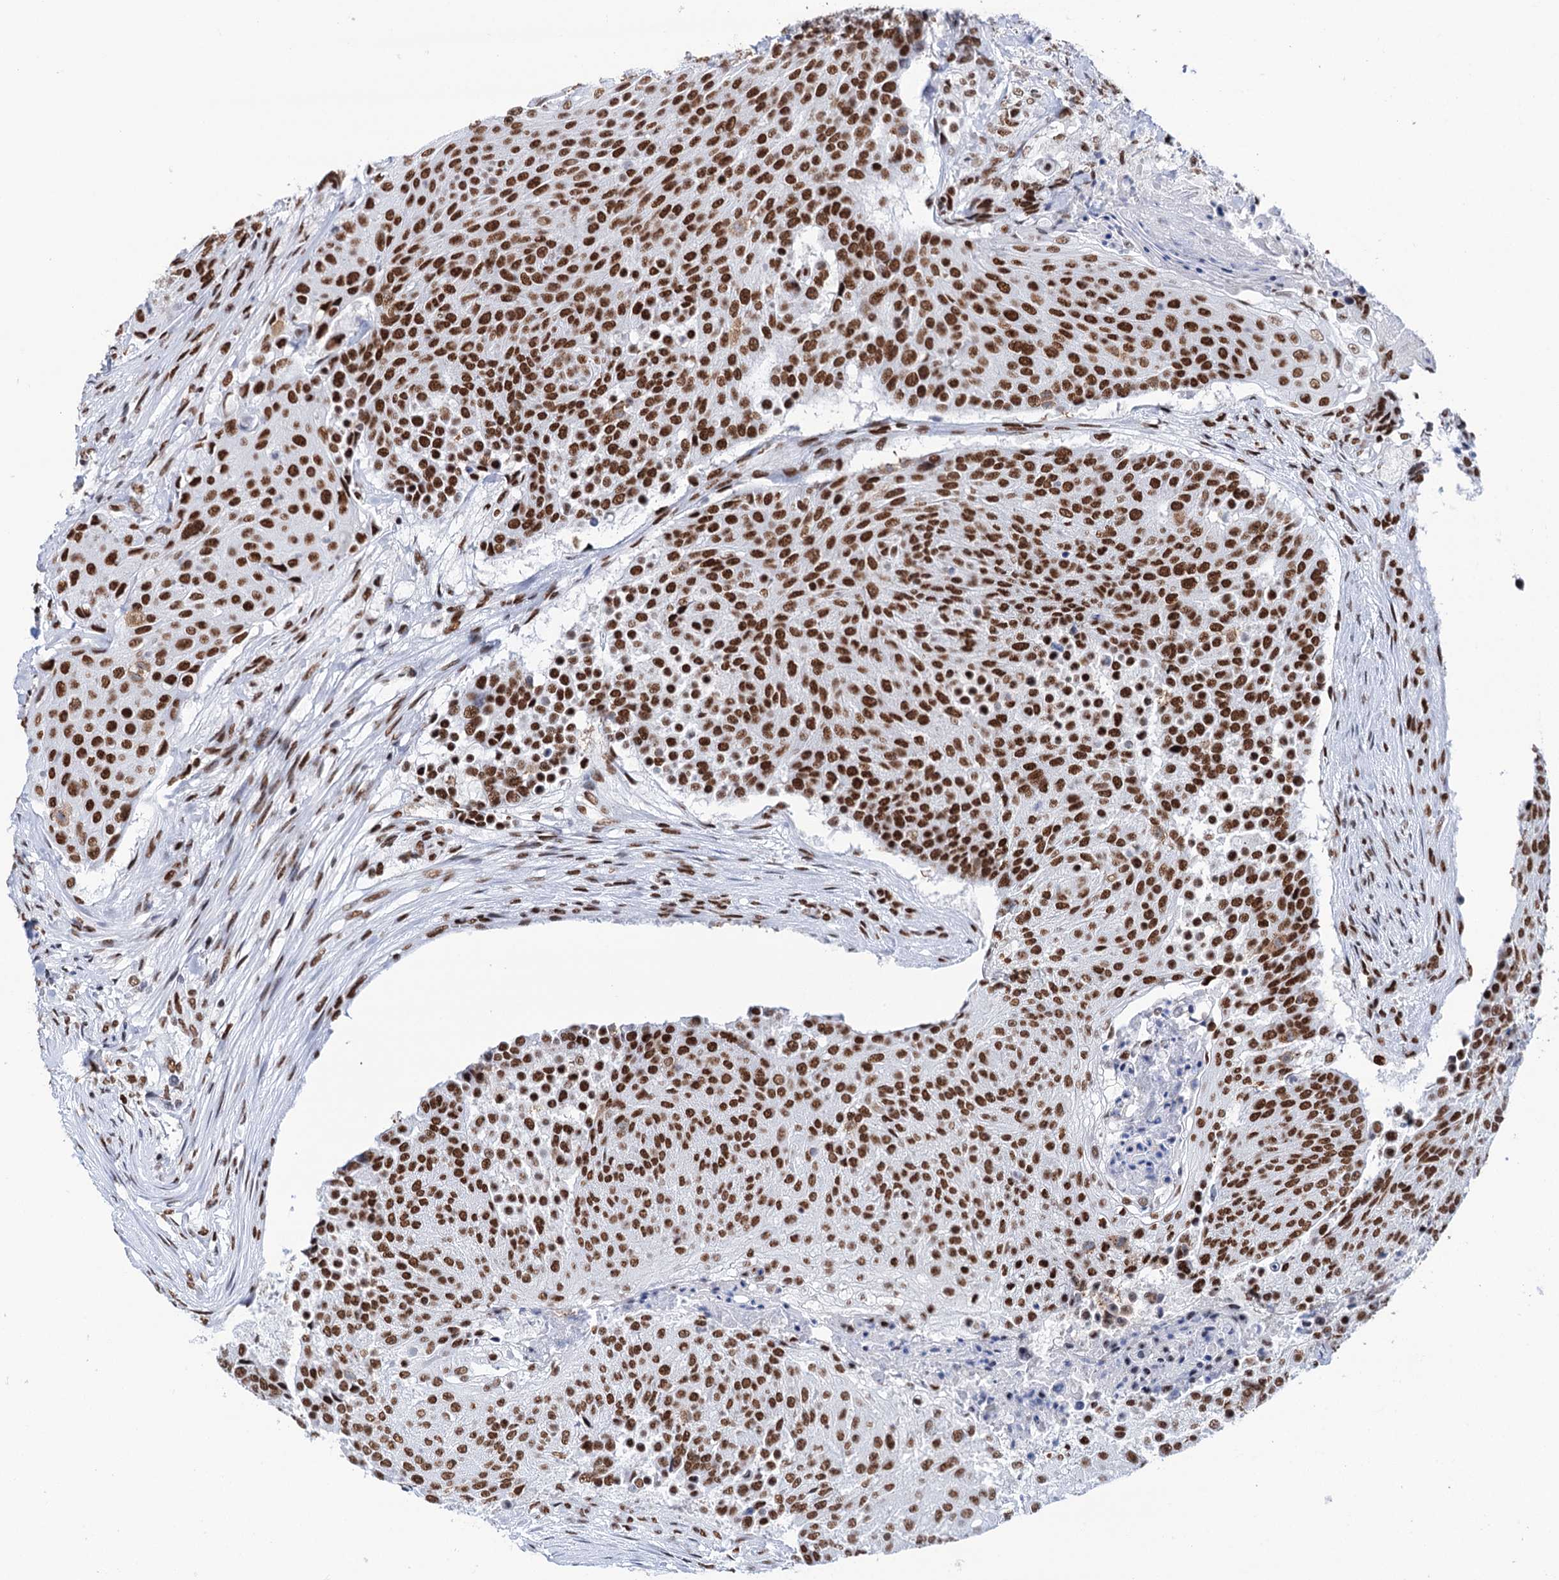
{"staining": {"intensity": "strong", "quantity": ">75%", "location": "nuclear"}, "tissue": "urothelial cancer", "cell_type": "Tumor cells", "image_type": "cancer", "snomed": [{"axis": "morphology", "description": "Urothelial carcinoma, High grade"}, {"axis": "topography", "description": "Urinary bladder"}], "caption": "Urothelial cancer tissue demonstrates strong nuclear positivity in approximately >75% of tumor cells, visualized by immunohistochemistry. (Brightfield microscopy of DAB IHC at high magnification).", "gene": "MATR3", "patient": {"sex": "female", "age": 63}}